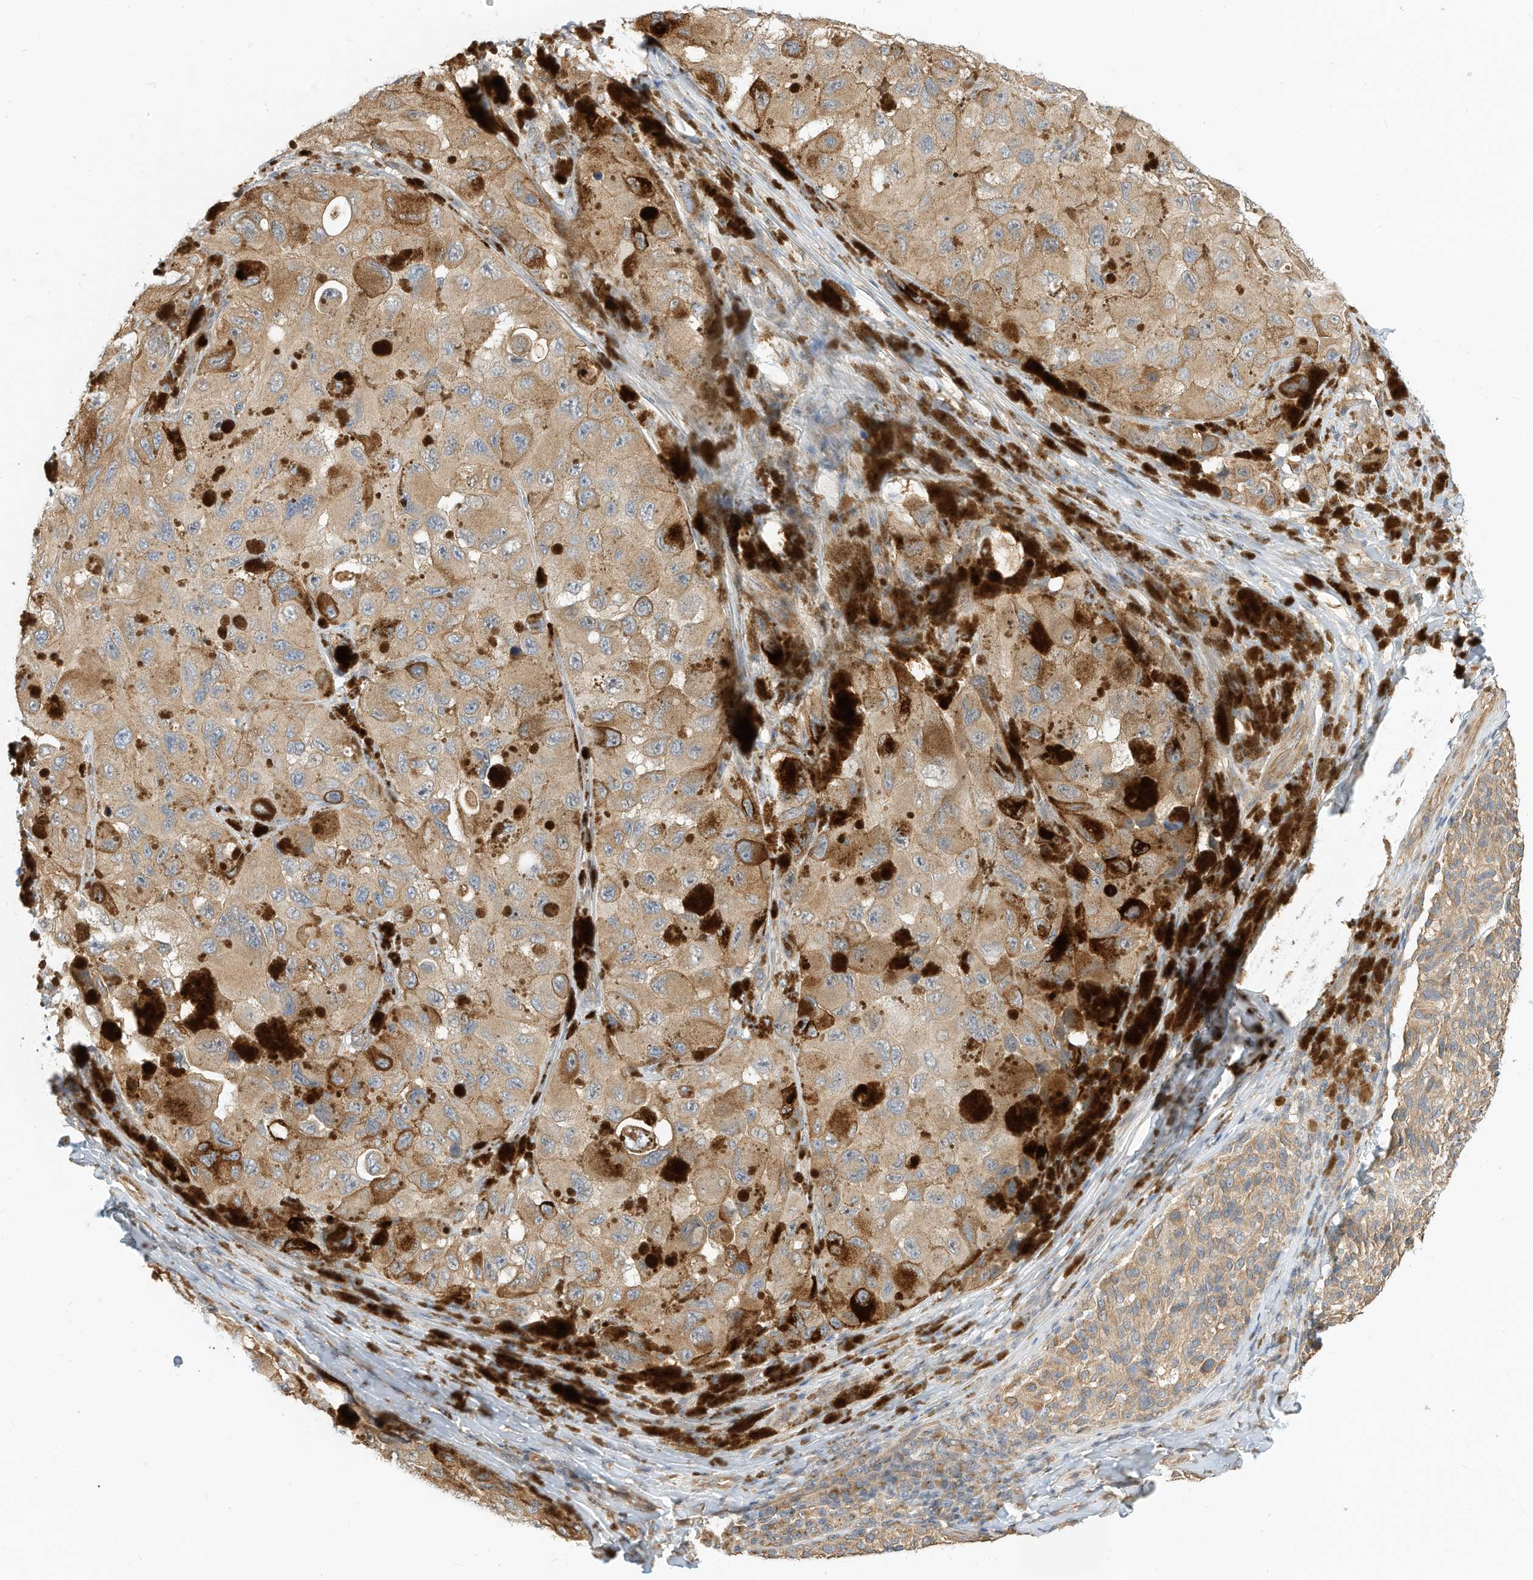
{"staining": {"intensity": "moderate", "quantity": ">75%", "location": "cytoplasmic/membranous"}, "tissue": "melanoma", "cell_type": "Tumor cells", "image_type": "cancer", "snomed": [{"axis": "morphology", "description": "Malignant melanoma, NOS"}, {"axis": "topography", "description": "Skin"}], "caption": "The micrograph demonstrates a brown stain indicating the presence of a protein in the cytoplasmic/membranous of tumor cells in malignant melanoma.", "gene": "OFD1", "patient": {"sex": "female", "age": 73}}